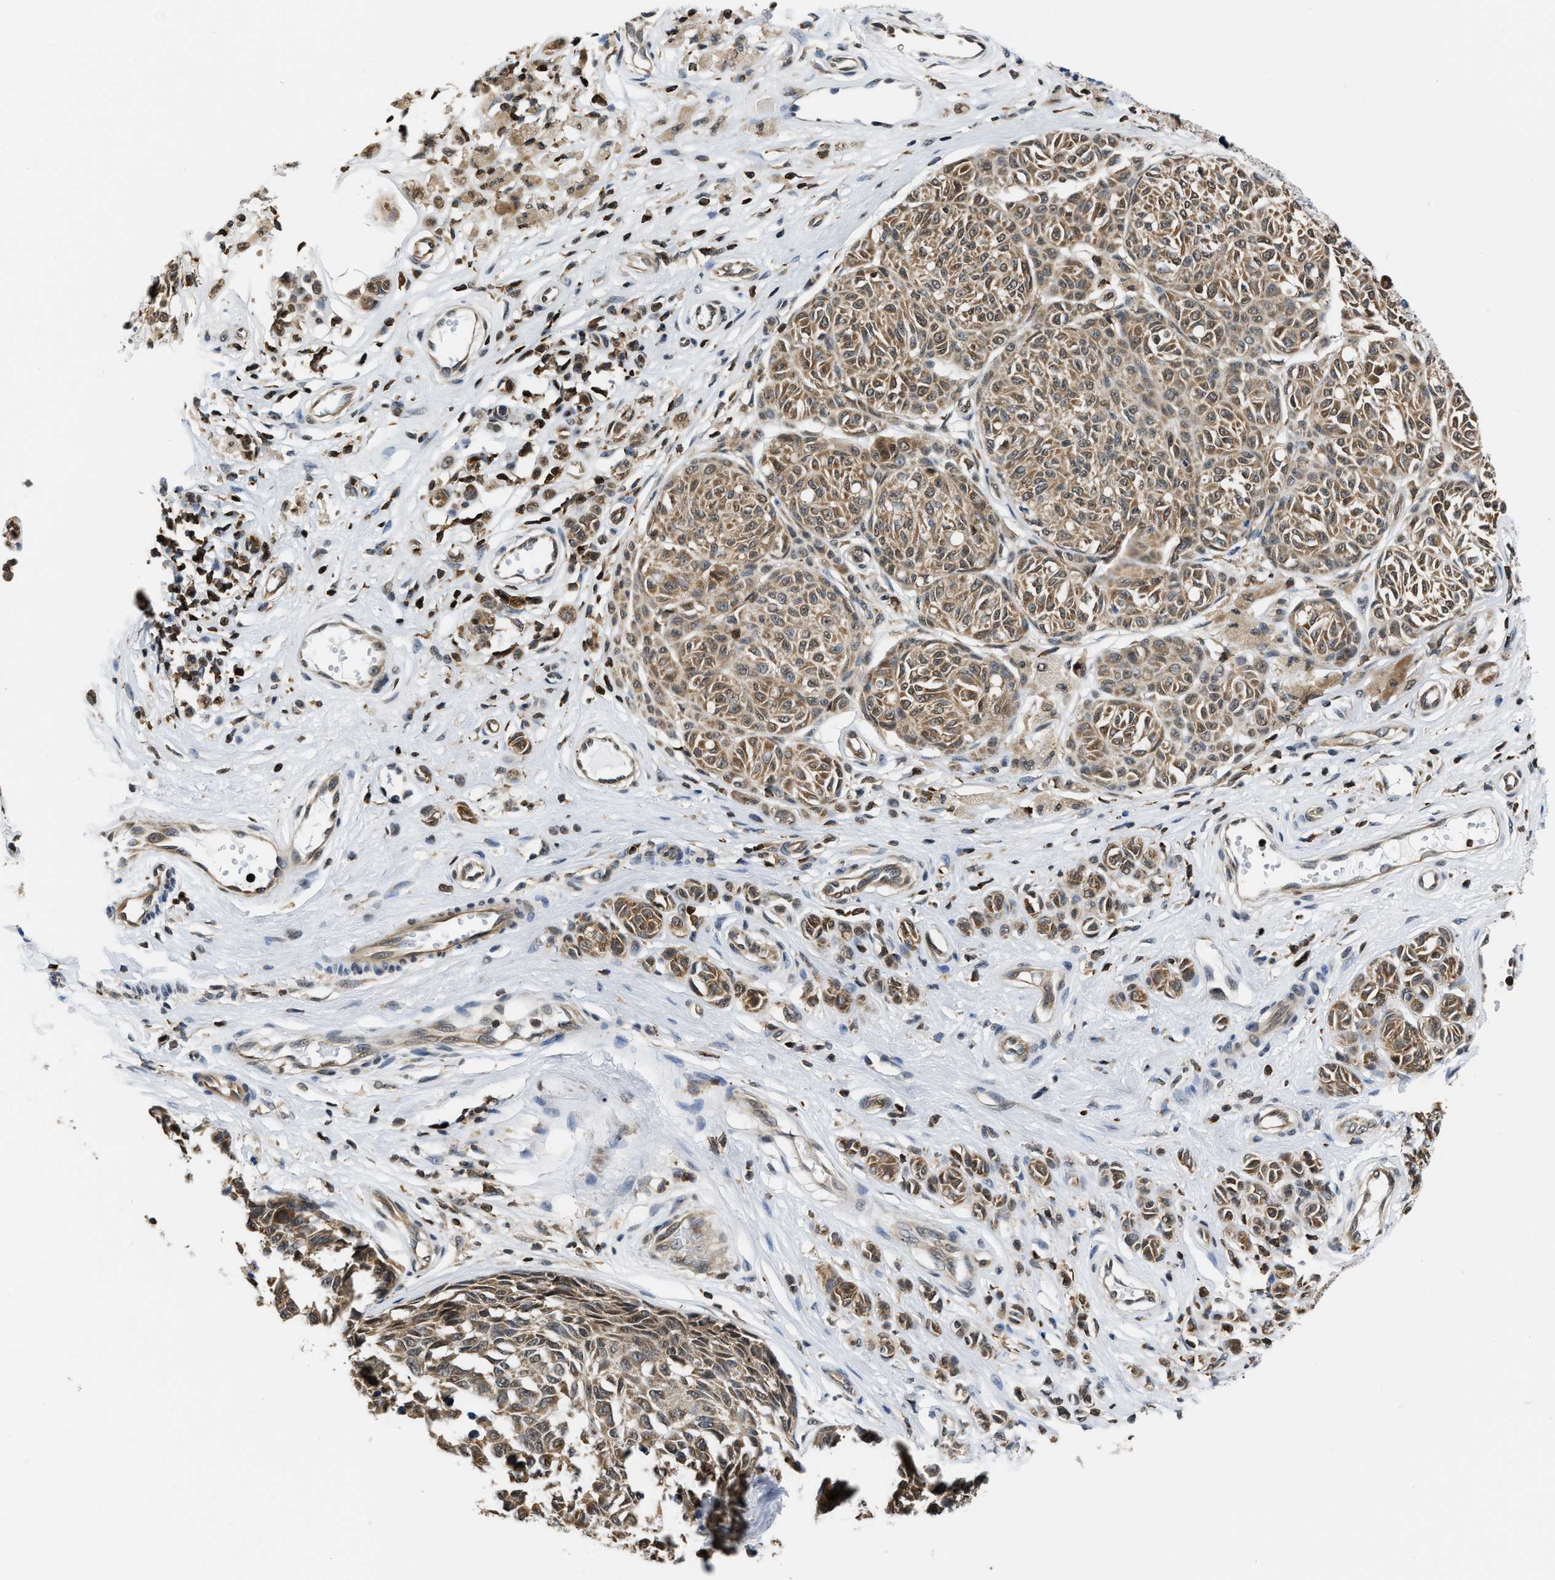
{"staining": {"intensity": "moderate", "quantity": ">75%", "location": "cytoplasmic/membranous"}, "tissue": "melanoma", "cell_type": "Tumor cells", "image_type": "cancer", "snomed": [{"axis": "morphology", "description": "Malignant melanoma, NOS"}, {"axis": "topography", "description": "Skin"}], "caption": "IHC of malignant melanoma demonstrates medium levels of moderate cytoplasmic/membranous staining in about >75% of tumor cells.", "gene": "STK10", "patient": {"sex": "female", "age": 64}}